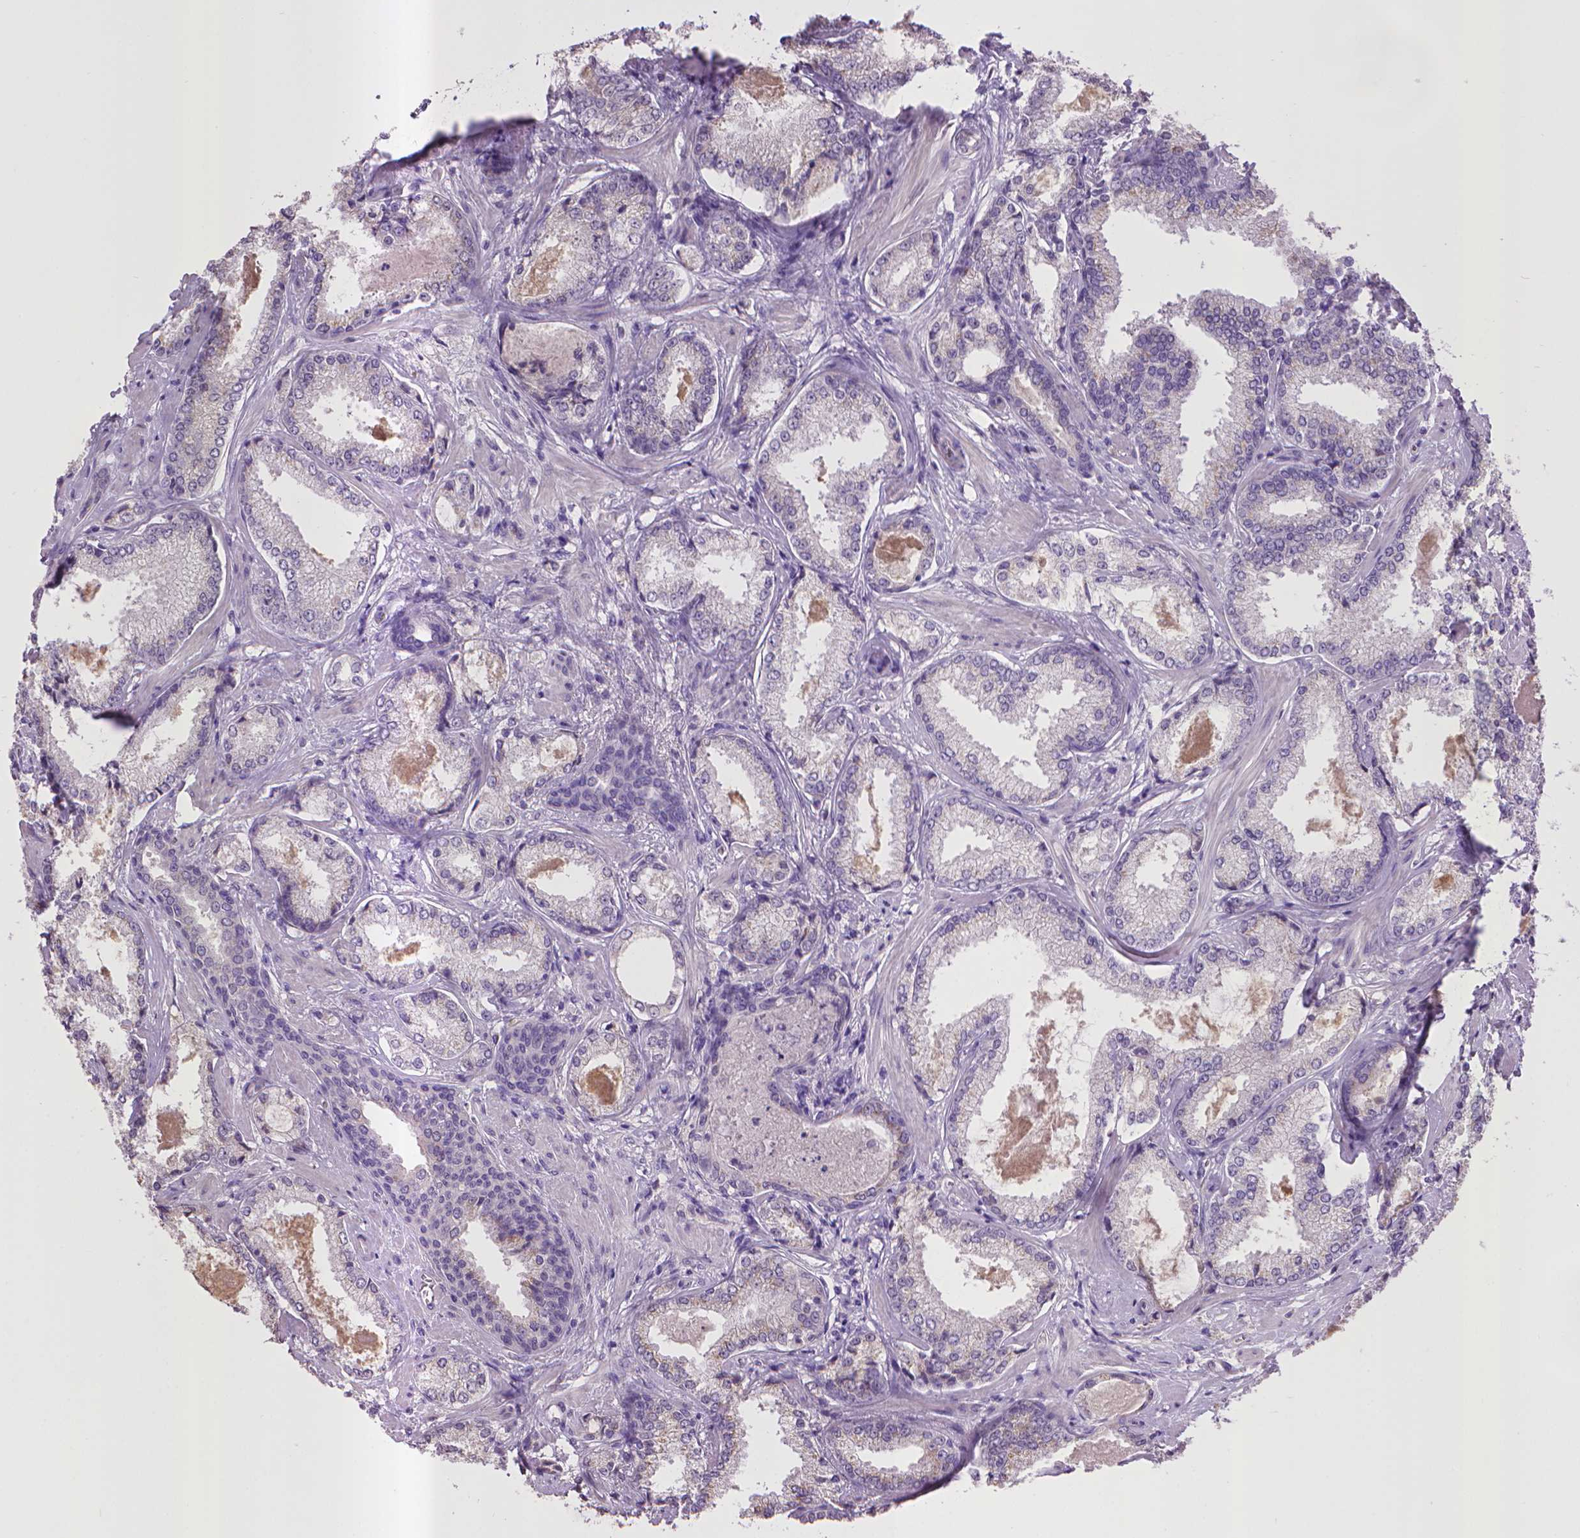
{"staining": {"intensity": "negative", "quantity": "none", "location": "none"}, "tissue": "prostate cancer", "cell_type": "Tumor cells", "image_type": "cancer", "snomed": [{"axis": "morphology", "description": "Adenocarcinoma, Low grade"}, {"axis": "topography", "description": "Prostate"}], "caption": "Histopathology image shows no protein staining in tumor cells of prostate cancer (adenocarcinoma (low-grade)) tissue. (DAB IHC with hematoxylin counter stain).", "gene": "CPM", "patient": {"sex": "male", "age": 56}}